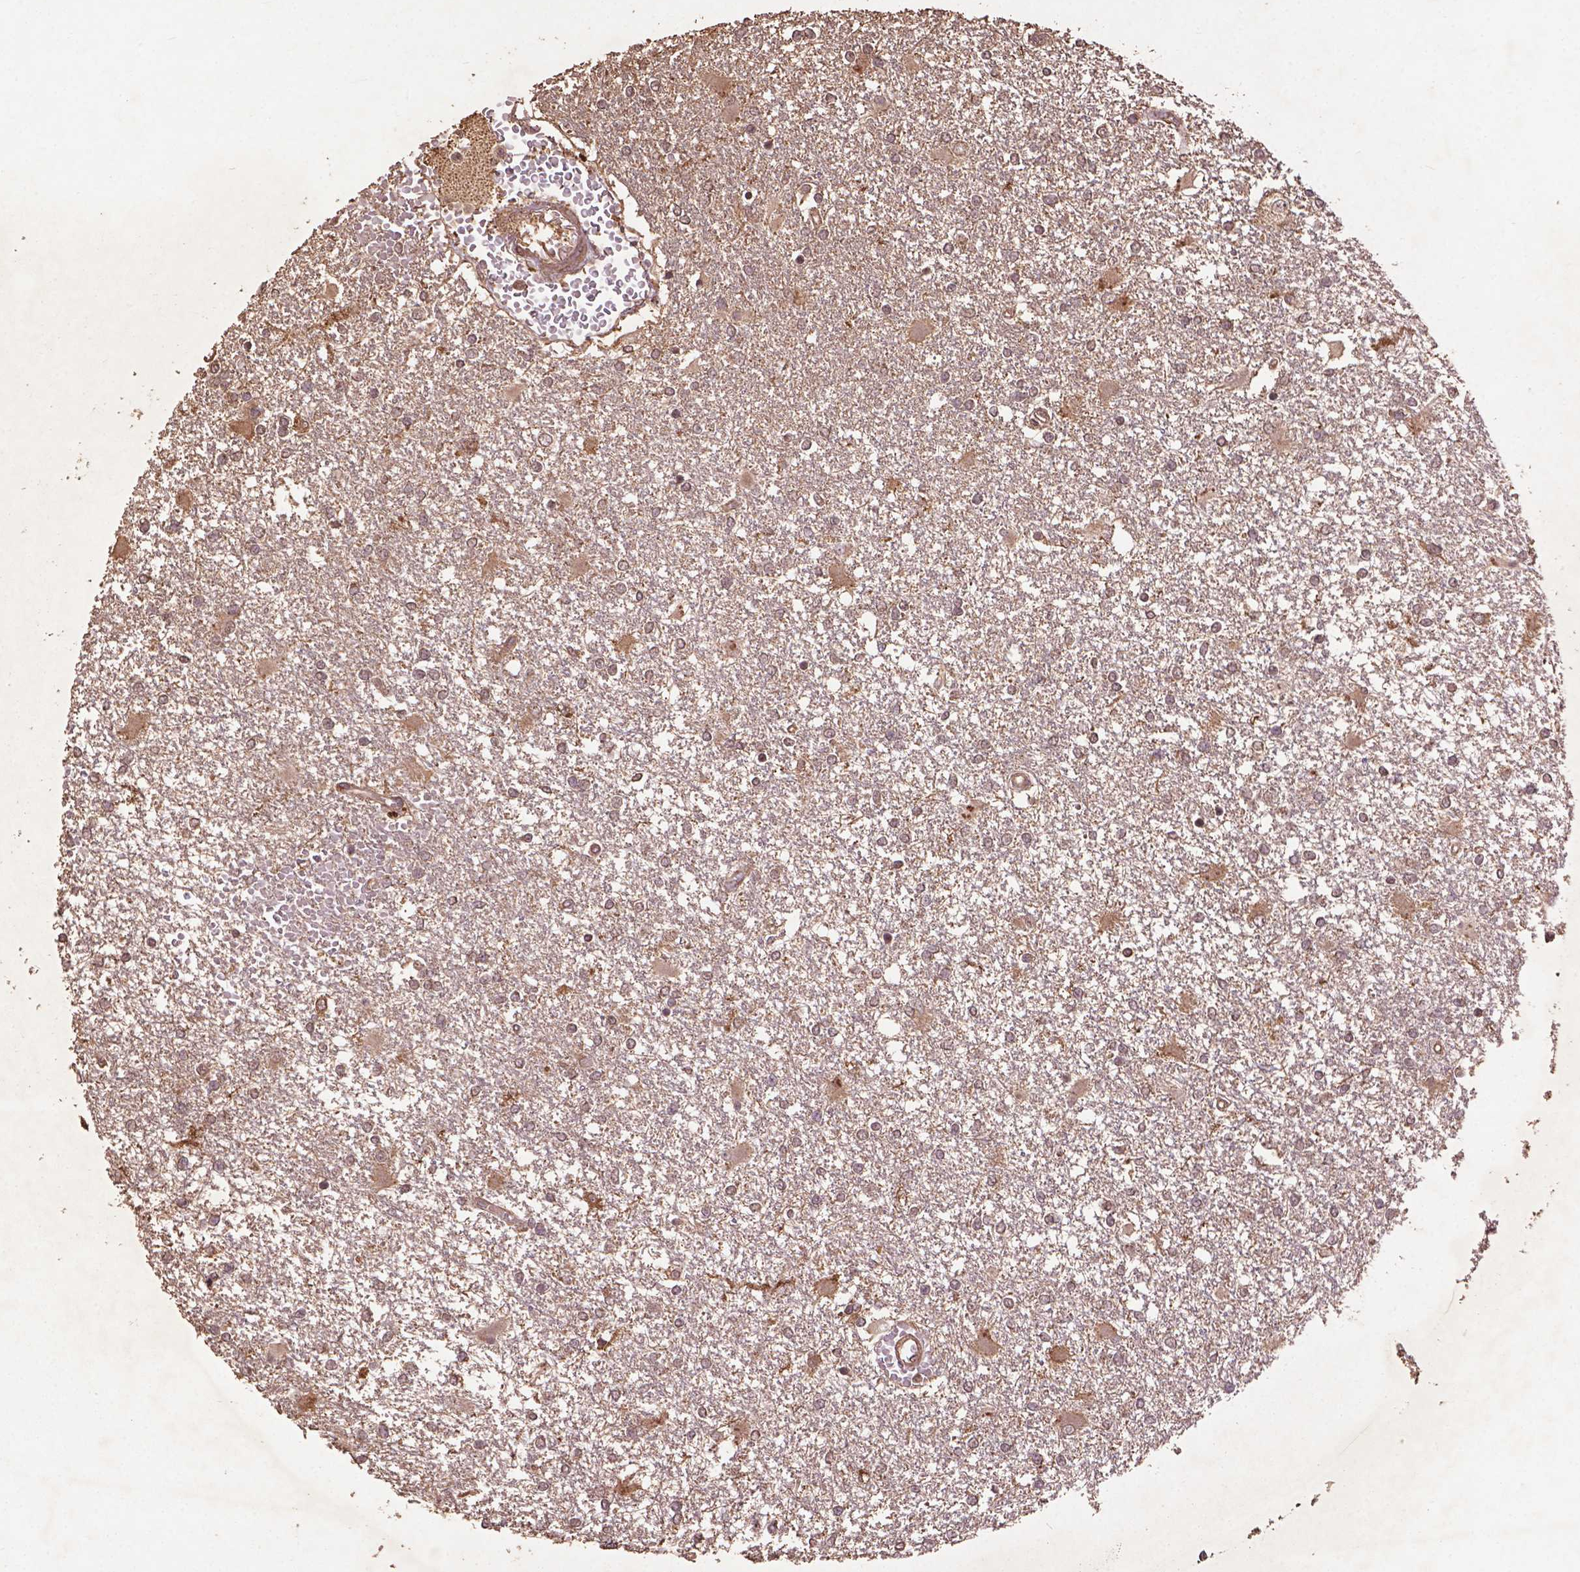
{"staining": {"intensity": "weak", "quantity": ">75%", "location": "cytoplasmic/membranous"}, "tissue": "glioma", "cell_type": "Tumor cells", "image_type": "cancer", "snomed": [{"axis": "morphology", "description": "Glioma, malignant, High grade"}, {"axis": "topography", "description": "Cerebral cortex"}], "caption": "Malignant glioma (high-grade) stained for a protein reveals weak cytoplasmic/membranous positivity in tumor cells.", "gene": "BABAM1", "patient": {"sex": "male", "age": 79}}